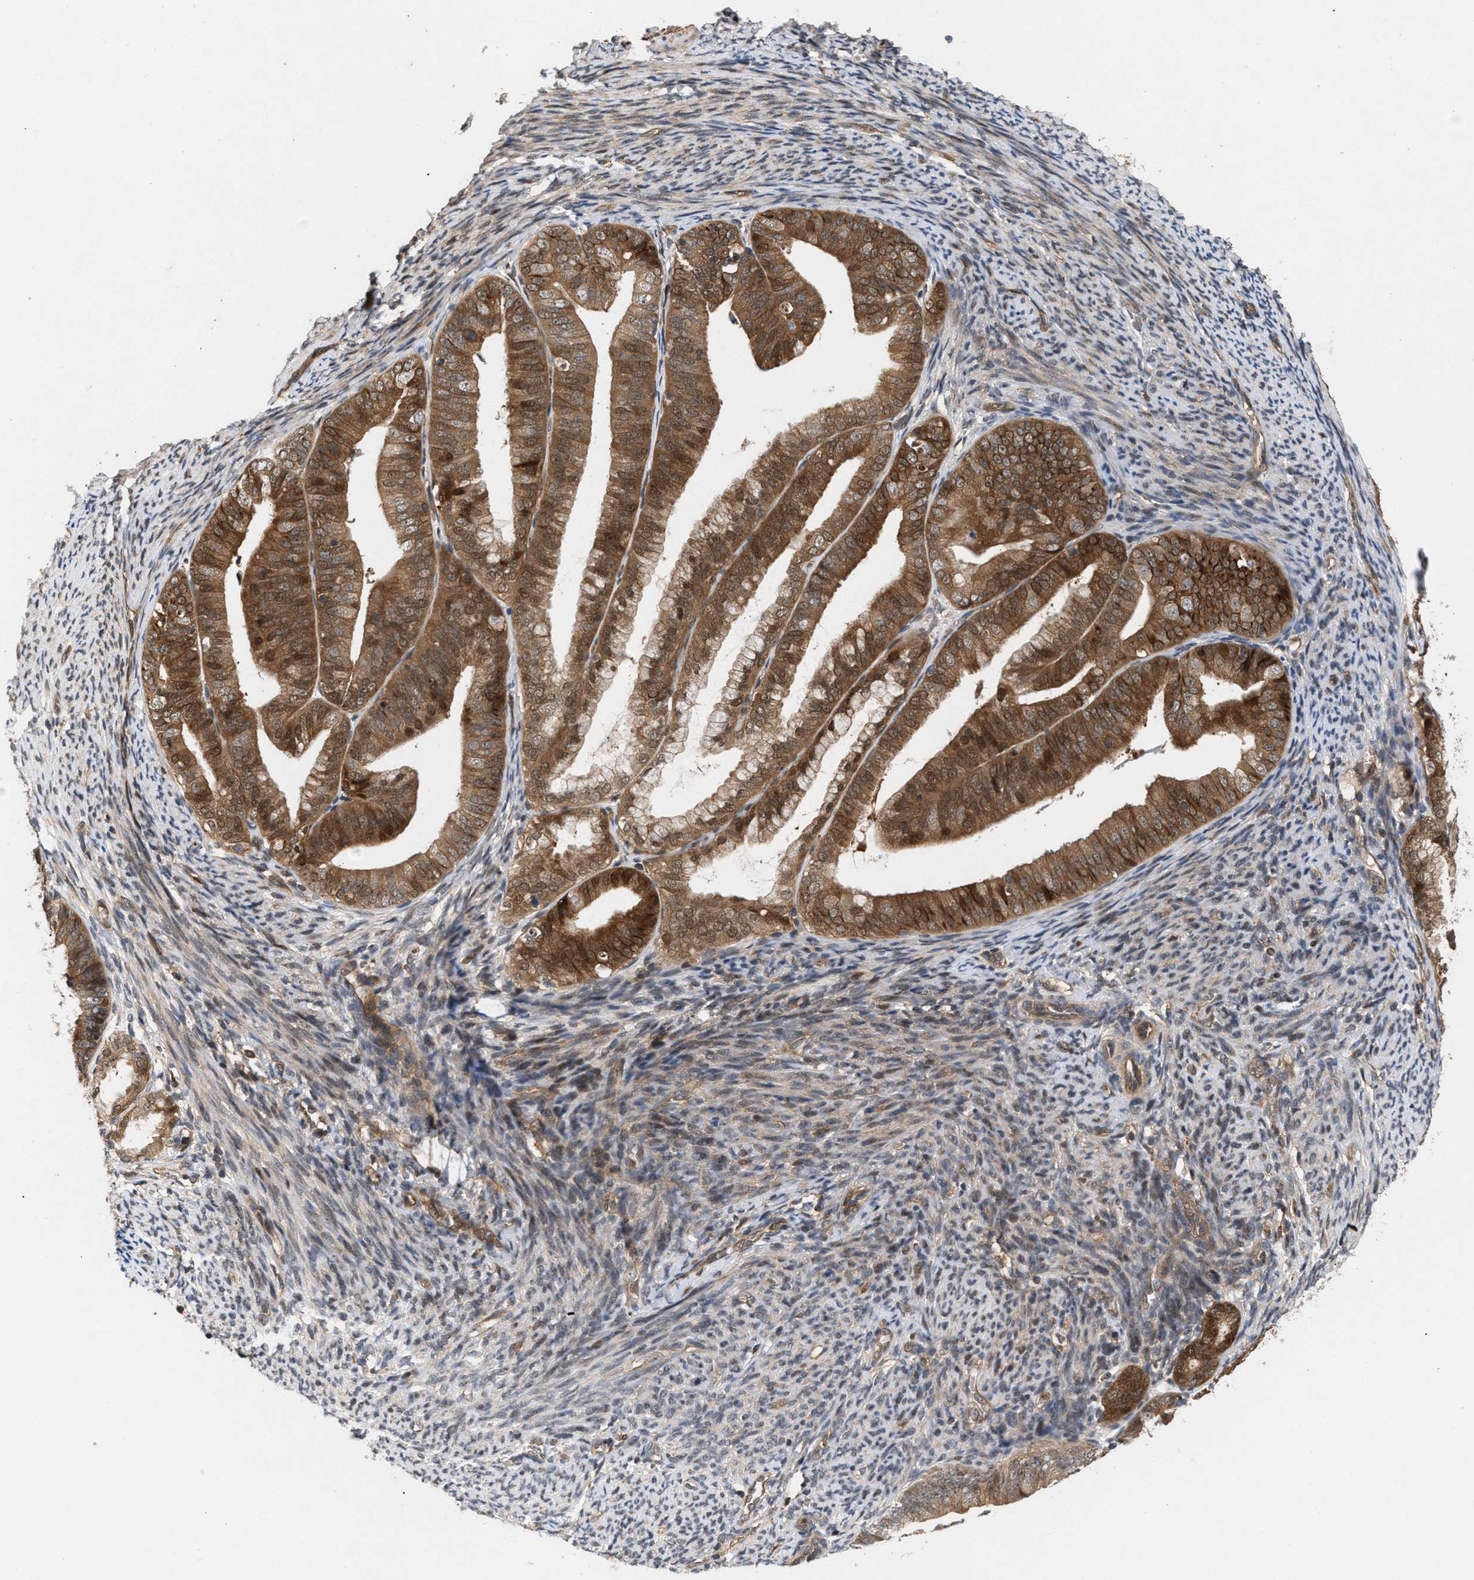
{"staining": {"intensity": "strong", "quantity": ">75%", "location": "cytoplasmic/membranous,nuclear"}, "tissue": "endometrial cancer", "cell_type": "Tumor cells", "image_type": "cancer", "snomed": [{"axis": "morphology", "description": "Adenocarcinoma, NOS"}, {"axis": "topography", "description": "Endometrium"}], "caption": "DAB immunohistochemical staining of human adenocarcinoma (endometrial) shows strong cytoplasmic/membranous and nuclear protein staining in about >75% of tumor cells.", "gene": "GLOD4", "patient": {"sex": "female", "age": 63}}